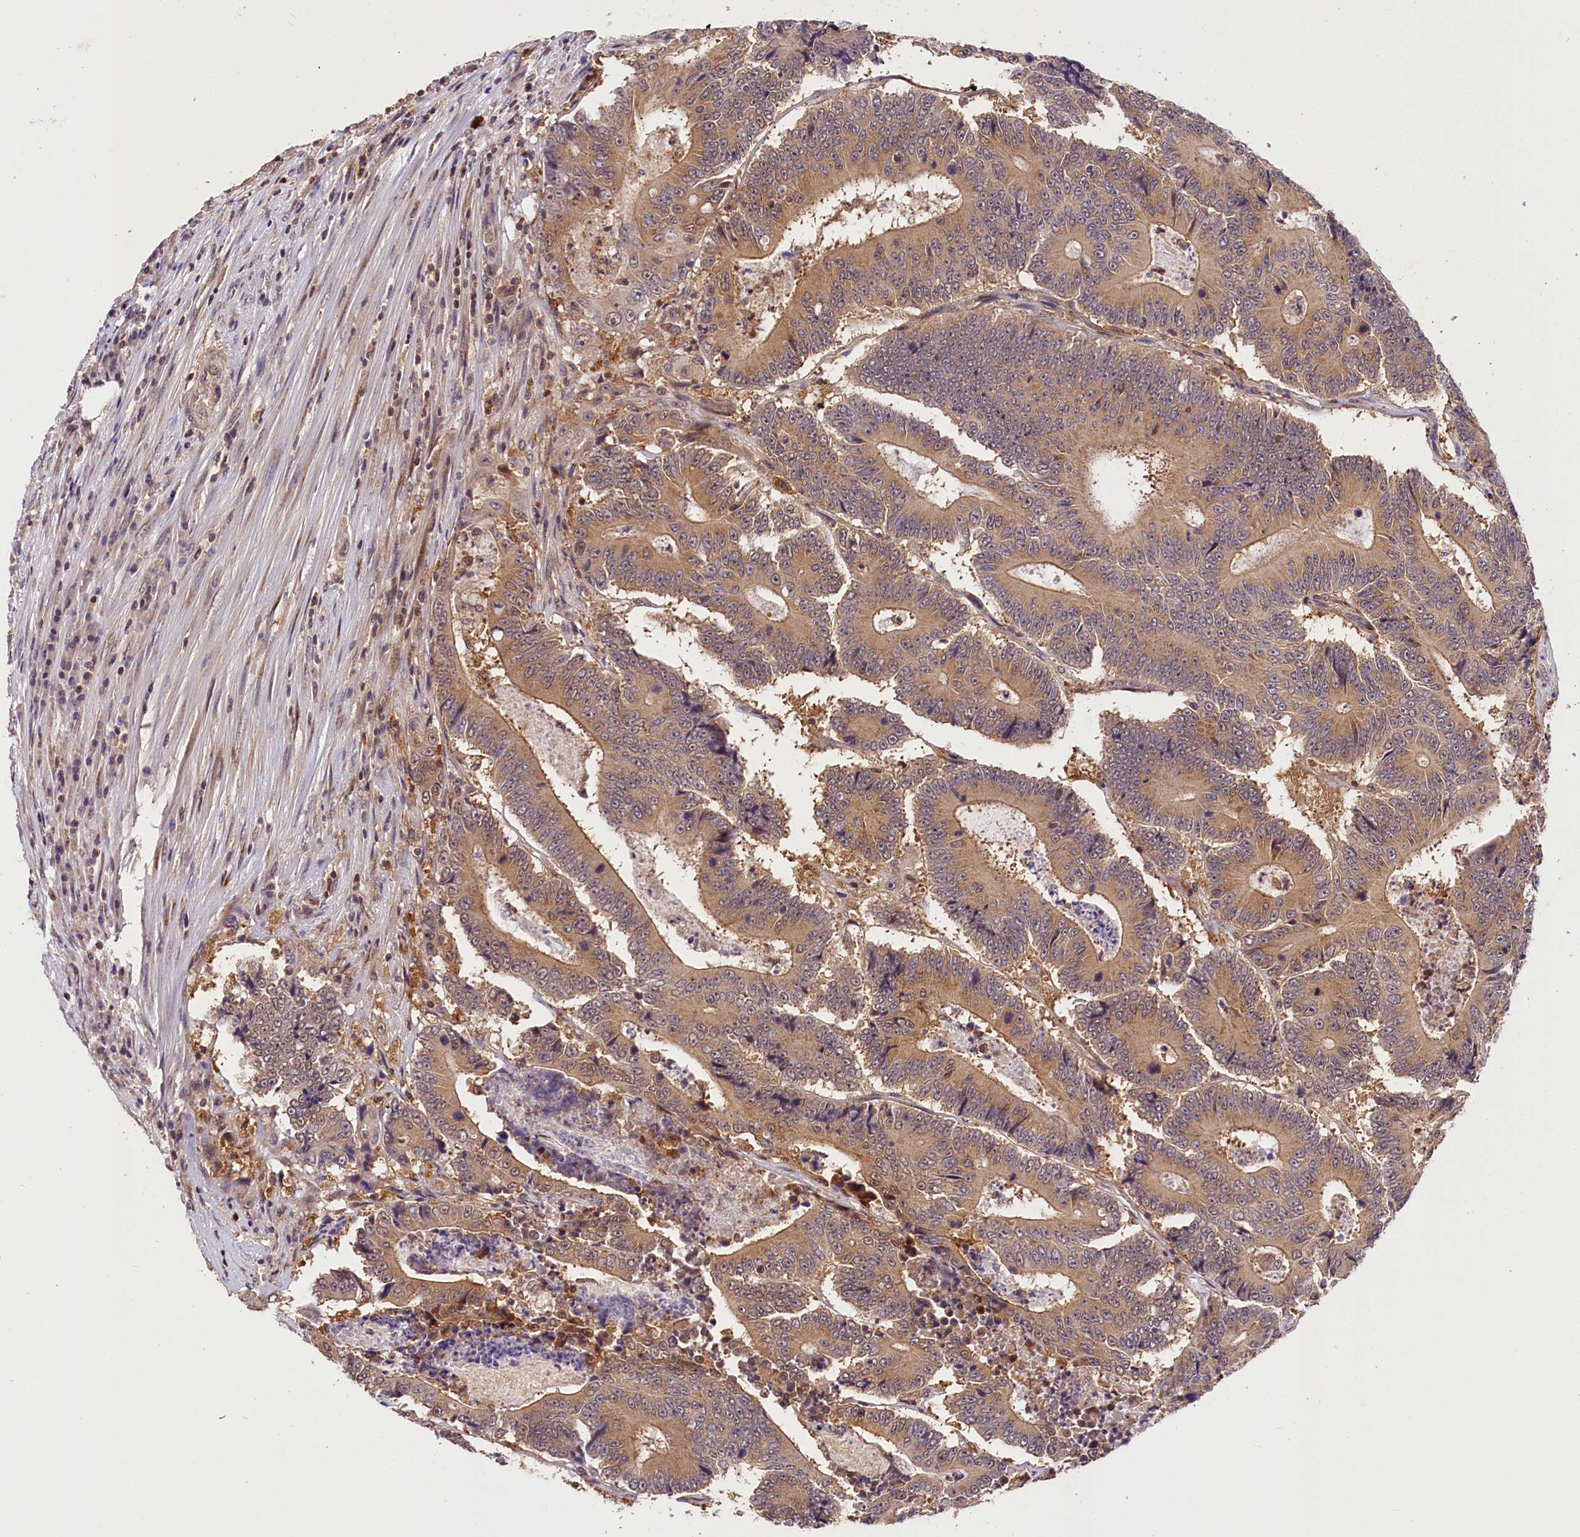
{"staining": {"intensity": "moderate", "quantity": ">75%", "location": "cytoplasmic/membranous"}, "tissue": "colorectal cancer", "cell_type": "Tumor cells", "image_type": "cancer", "snomed": [{"axis": "morphology", "description": "Adenocarcinoma, NOS"}, {"axis": "topography", "description": "Colon"}], "caption": "Protein expression analysis of colorectal cancer (adenocarcinoma) displays moderate cytoplasmic/membranous positivity in approximately >75% of tumor cells.", "gene": "CHORDC1", "patient": {"sex": "male", "age": 83}}